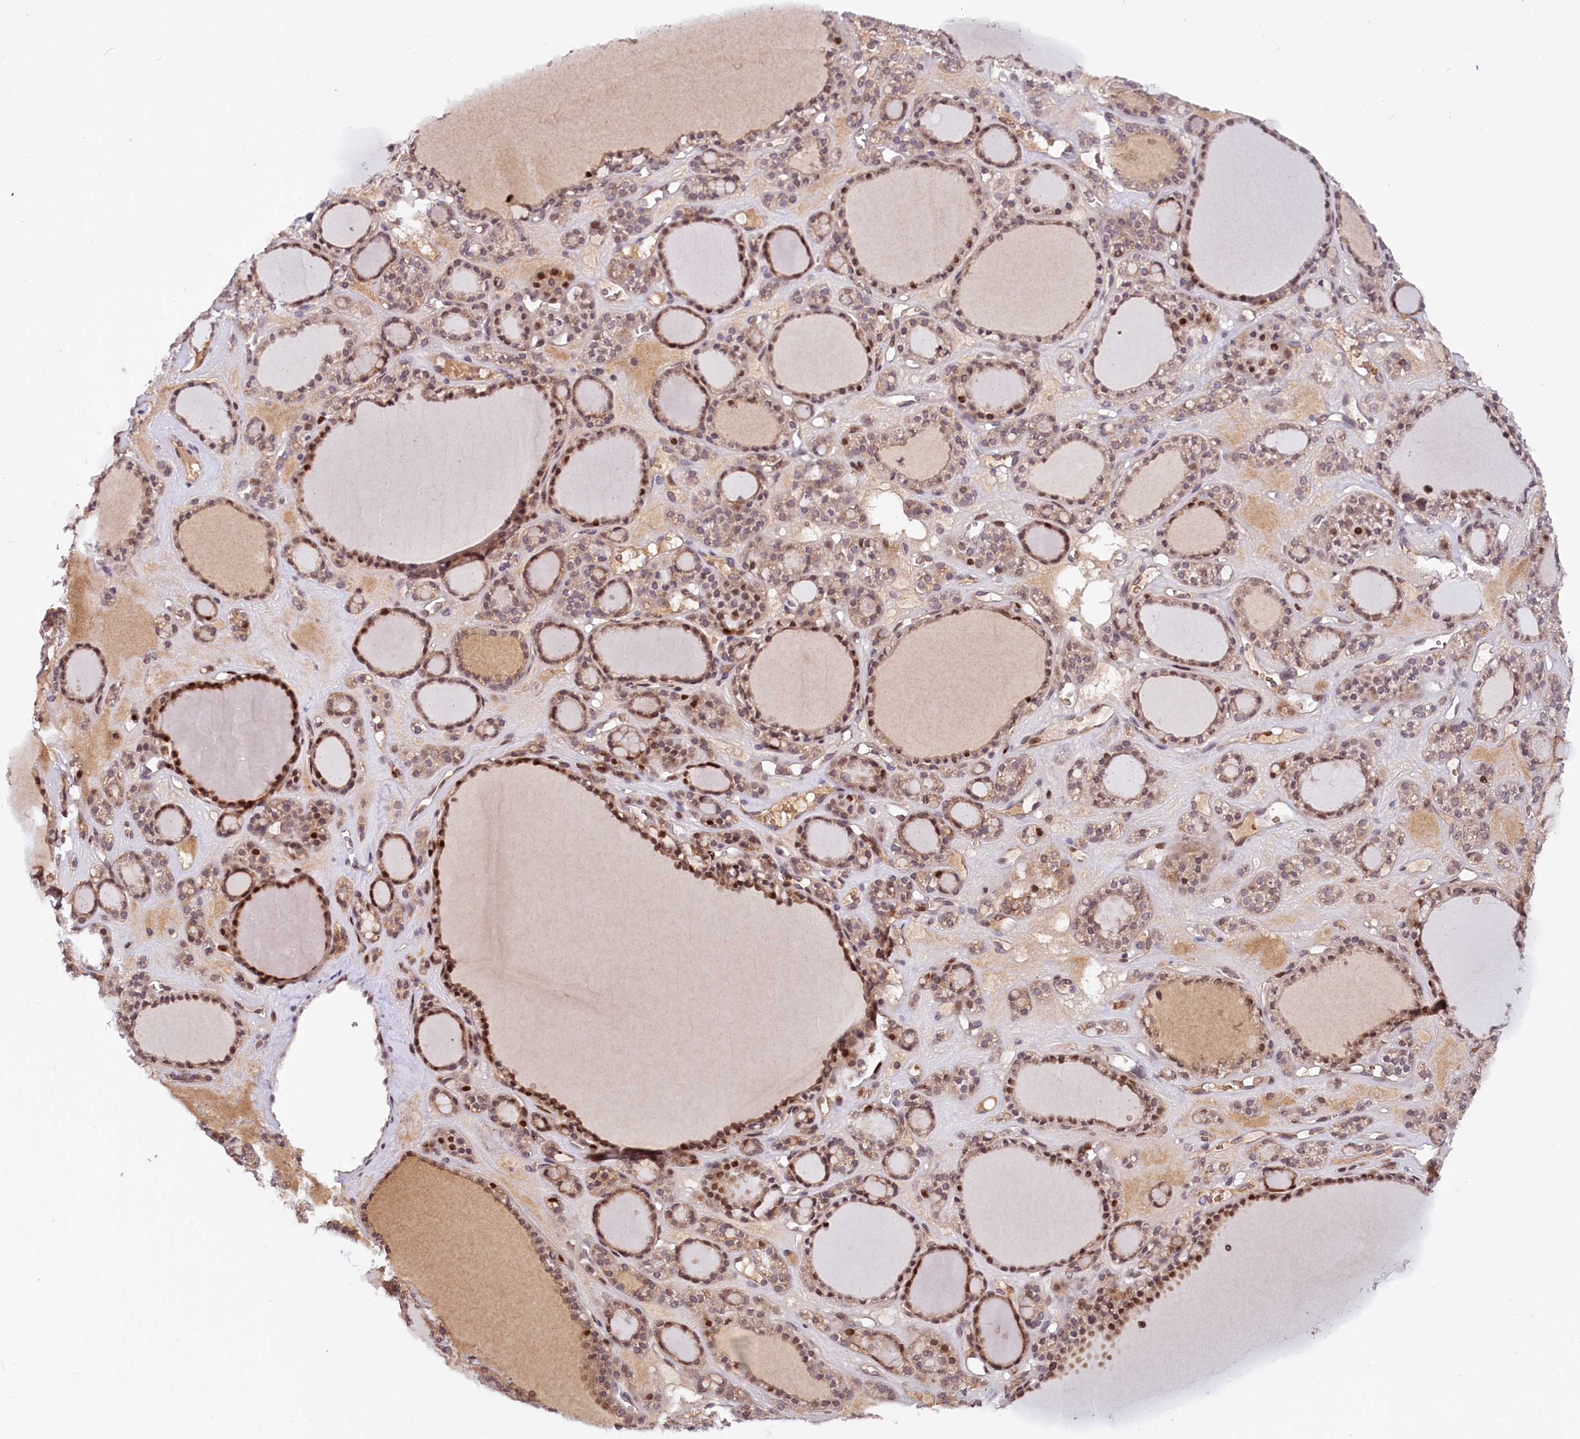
{"staining": {"intensity": "moderate", "quantity": ">75%", "location": "cytoplasmic/membranous,nuclear"}, "tissue": "thyroid gland", "cell_type": "Glandular cells", "image_type": "normal", "snomed": [{"axis": "morphology", "description": "Normal tissue, NOS"}, {"axis": "topography", "description": "Thyroid gland"}], "caption": "DAB (3,3'-diaminobenzidine) immunohistochemical staining of normal human thyroid gland demonstrates moderate cytoplasmic/membranous,nuclear protein positivity in about >75% of glandular cells. (DAB (3,3'-diaminobenzidine) = brown stain, brightfield microscopy at high magnification).", "gene": "N4BP2L1", "patient": {"sex": "female", "age": 28}}